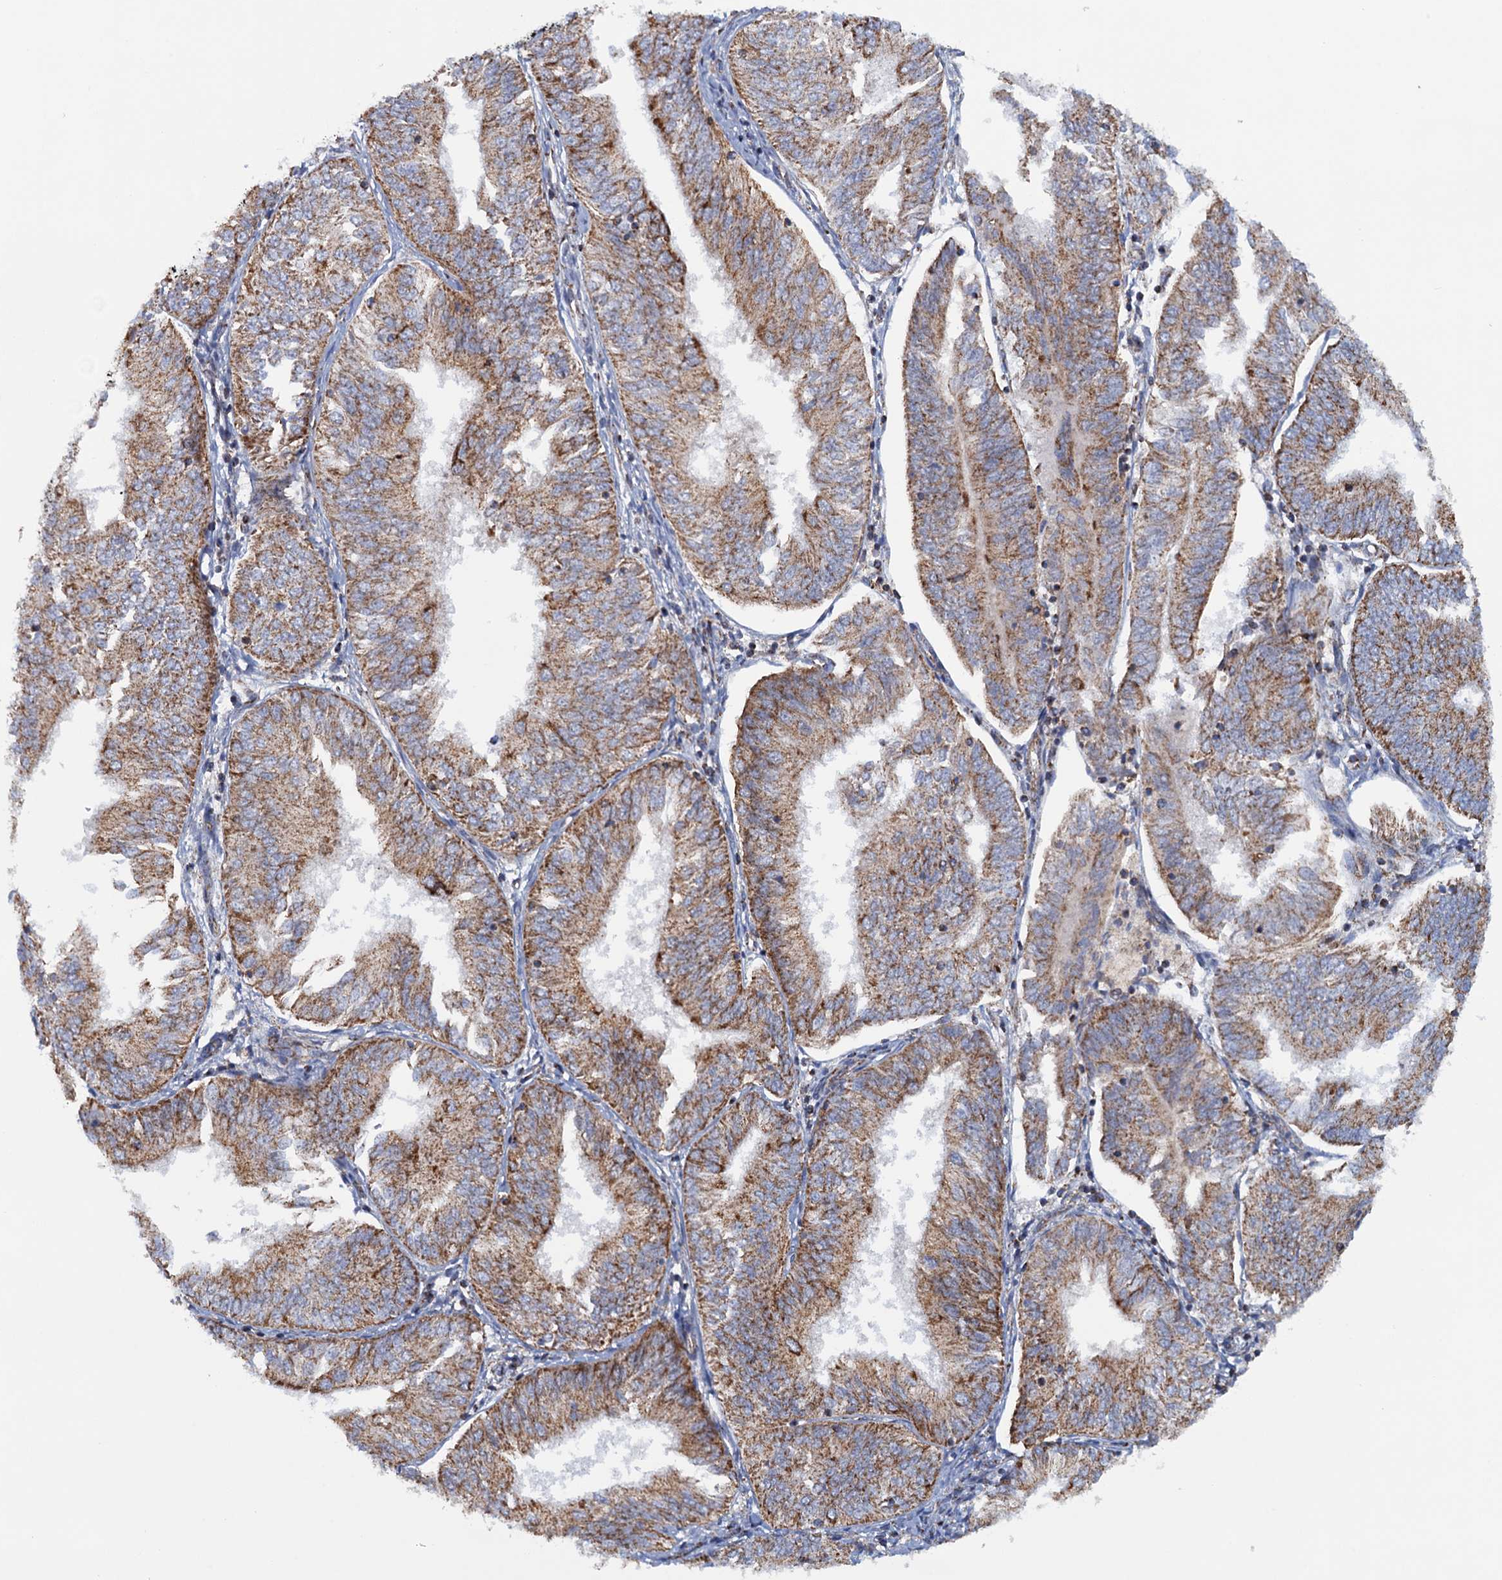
{"staining": {"intensity": "moderate", "quantity": ">75%", "location": "cytoplasmic/membranous"}, "tissue": "endometrial cancer", "cell_type": "Tumor cells", "image_type": "cancer", "snomed": [{"axis": "morphology", "description": "Adenocarcinoma, NOS"}, {"axis": "topography", "description": "Endometrium"}], "caption": "Tumor cells display medium levels of moderate cytoplasmic/membranous positivity in about >75% of cells in adenocarcinoma (endometrial).", "gene": "GTPBP3", "patient": {"sex": "female", "age": 58}}